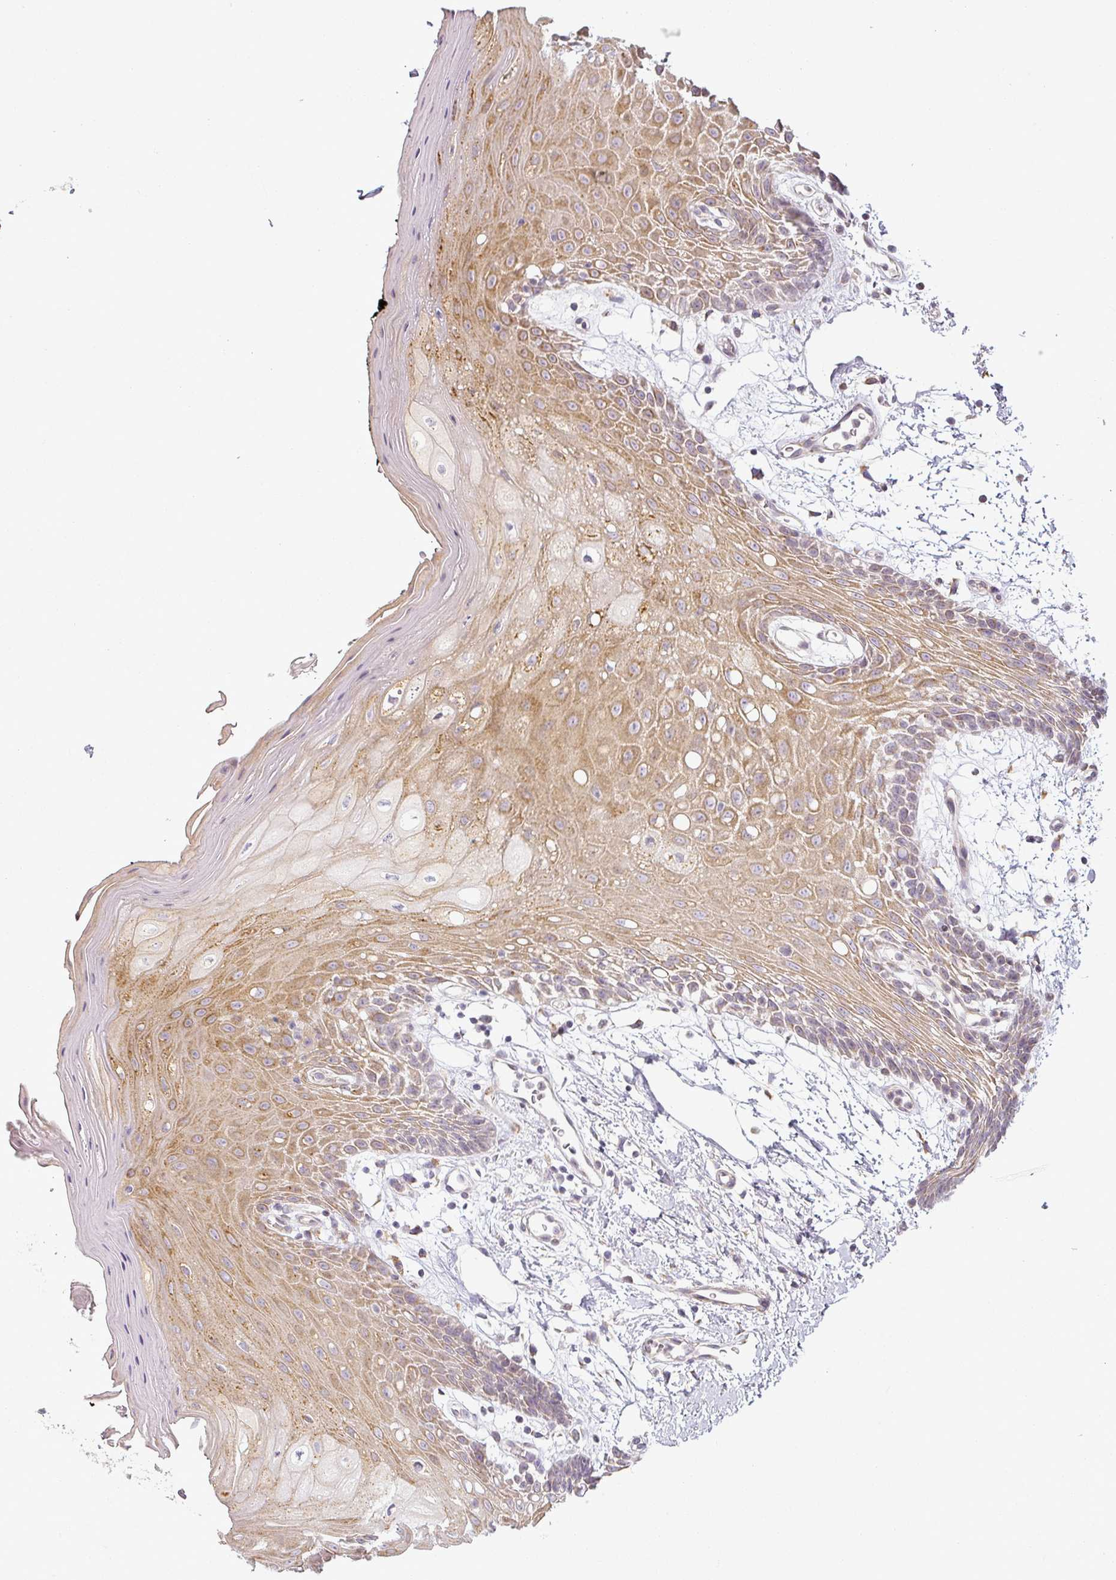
{"staining": {"intensity": "moderate", "quantity": ">75%", "location": "cytoplasmic/membranous"}, "tissue": "oral mucosa", "cell_type": "Squamous epithelial cells", "image_type": "normal", "snomed": [{"axis": "morphology", "description": "Normal tissue, NOS"}, {"axis": "topography", "description": "Oral tissue"}, {"axis": "topography", "description": "Tounge, NOS"}], "caption": "High-power microscopy captured an immunohistochemistry (IHC) micrograph of benign oral mucosa, revealing moderate cytoplasmic/membranous positivity in about >75% of squamous epithelial cells.", "gene": "CCDC144A", "patient": {"sex": "female", "age": 59}}